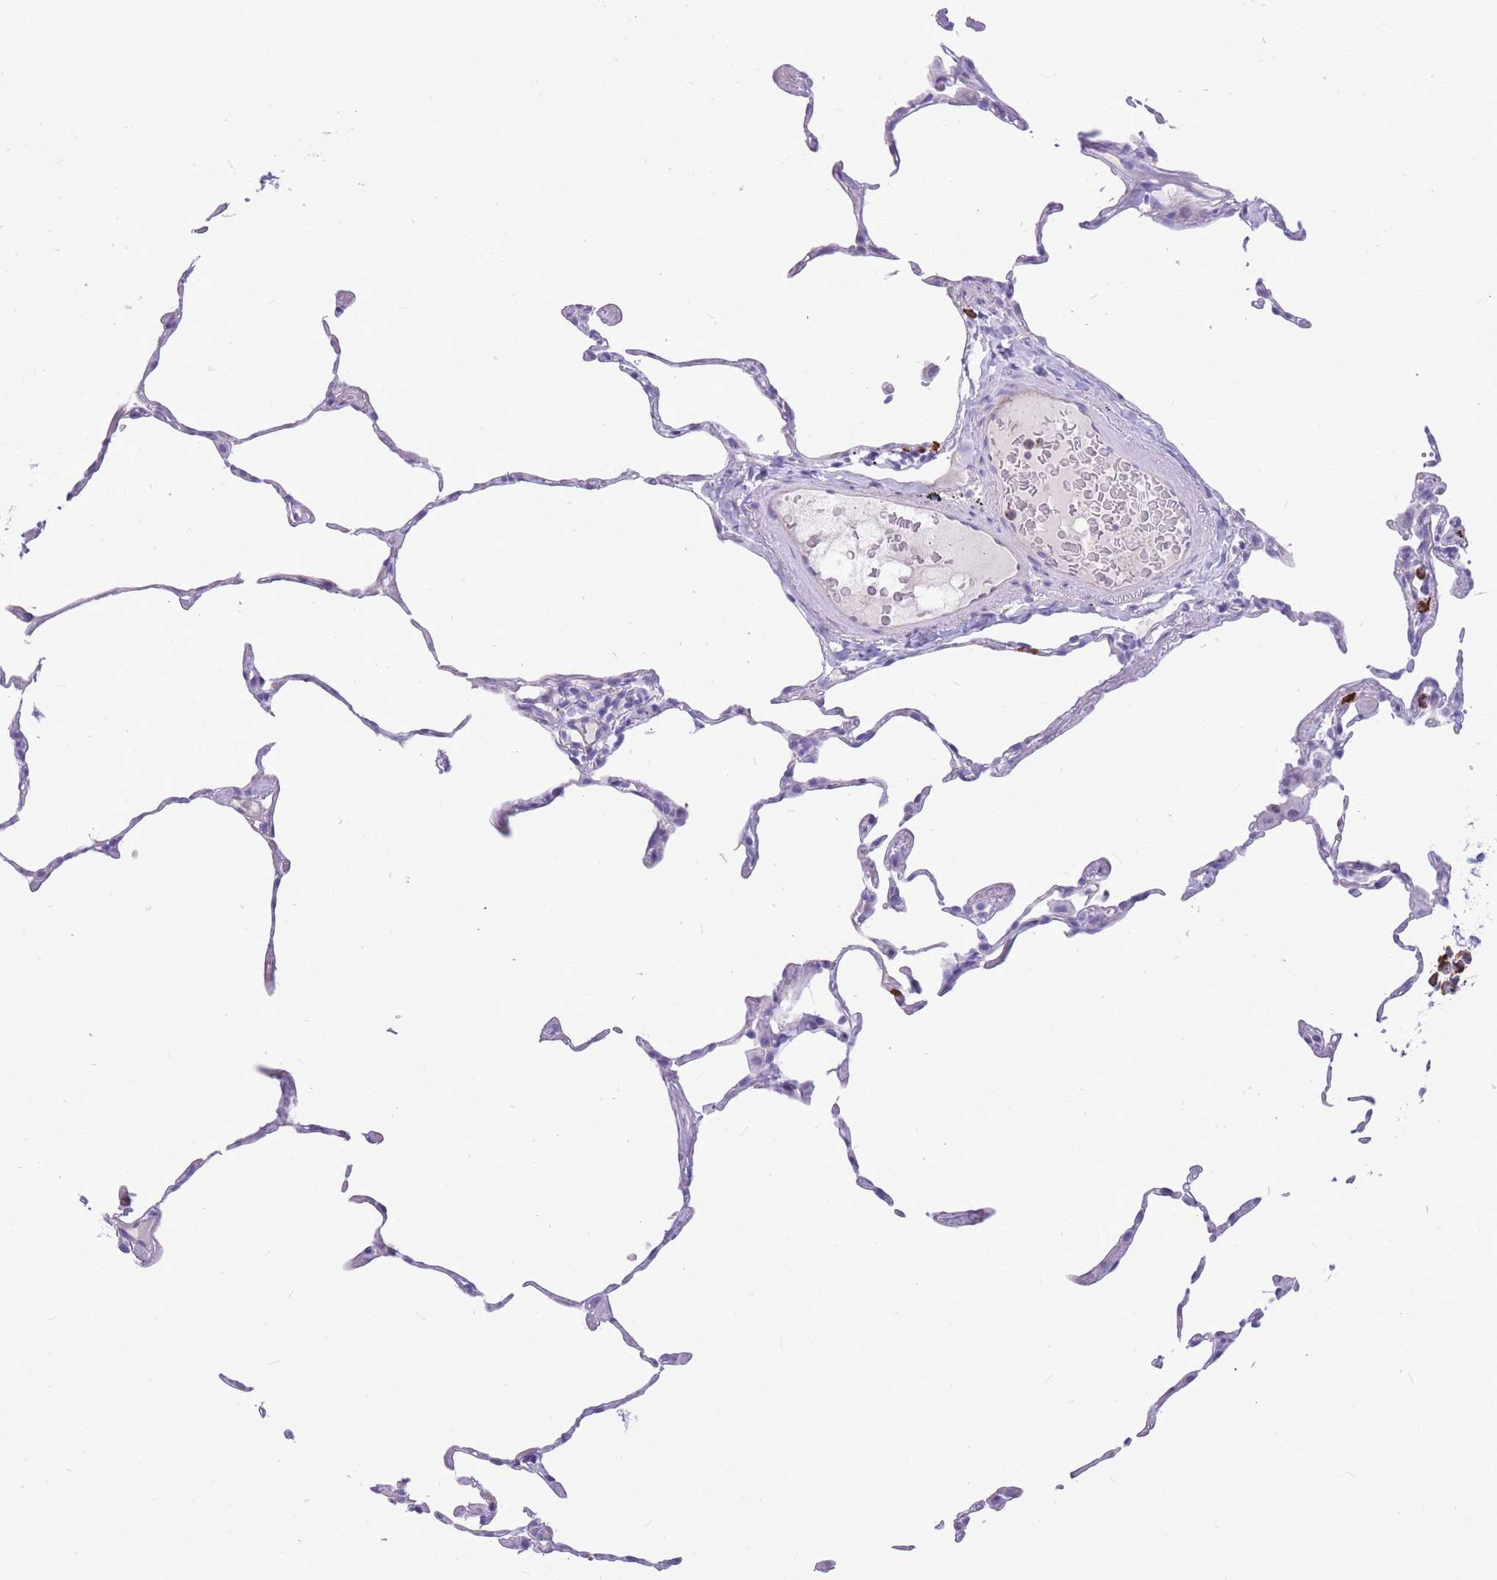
{"staining": {"intensity": "negative", "quantity": "none", "location": "none"}, "tissue": "lung", "cell_type": "Alveolar cells", "image_type": "normal", "snomed": [{"axis": "morphology", "description": "Normal tissue, NOS"}, {"axis": "topography", "description": "Lung"}], "caption": "This is a micrograph of immunohistochemistry (IHC) staining of benign lung, which shows no expression in alveolar cells. (DAB (3,3'-diaminobenzidine) immunohistochemistry (IHC), high magnification).", "gene": "ZFP62", "patient": {"sex": "female", "age": 57}}